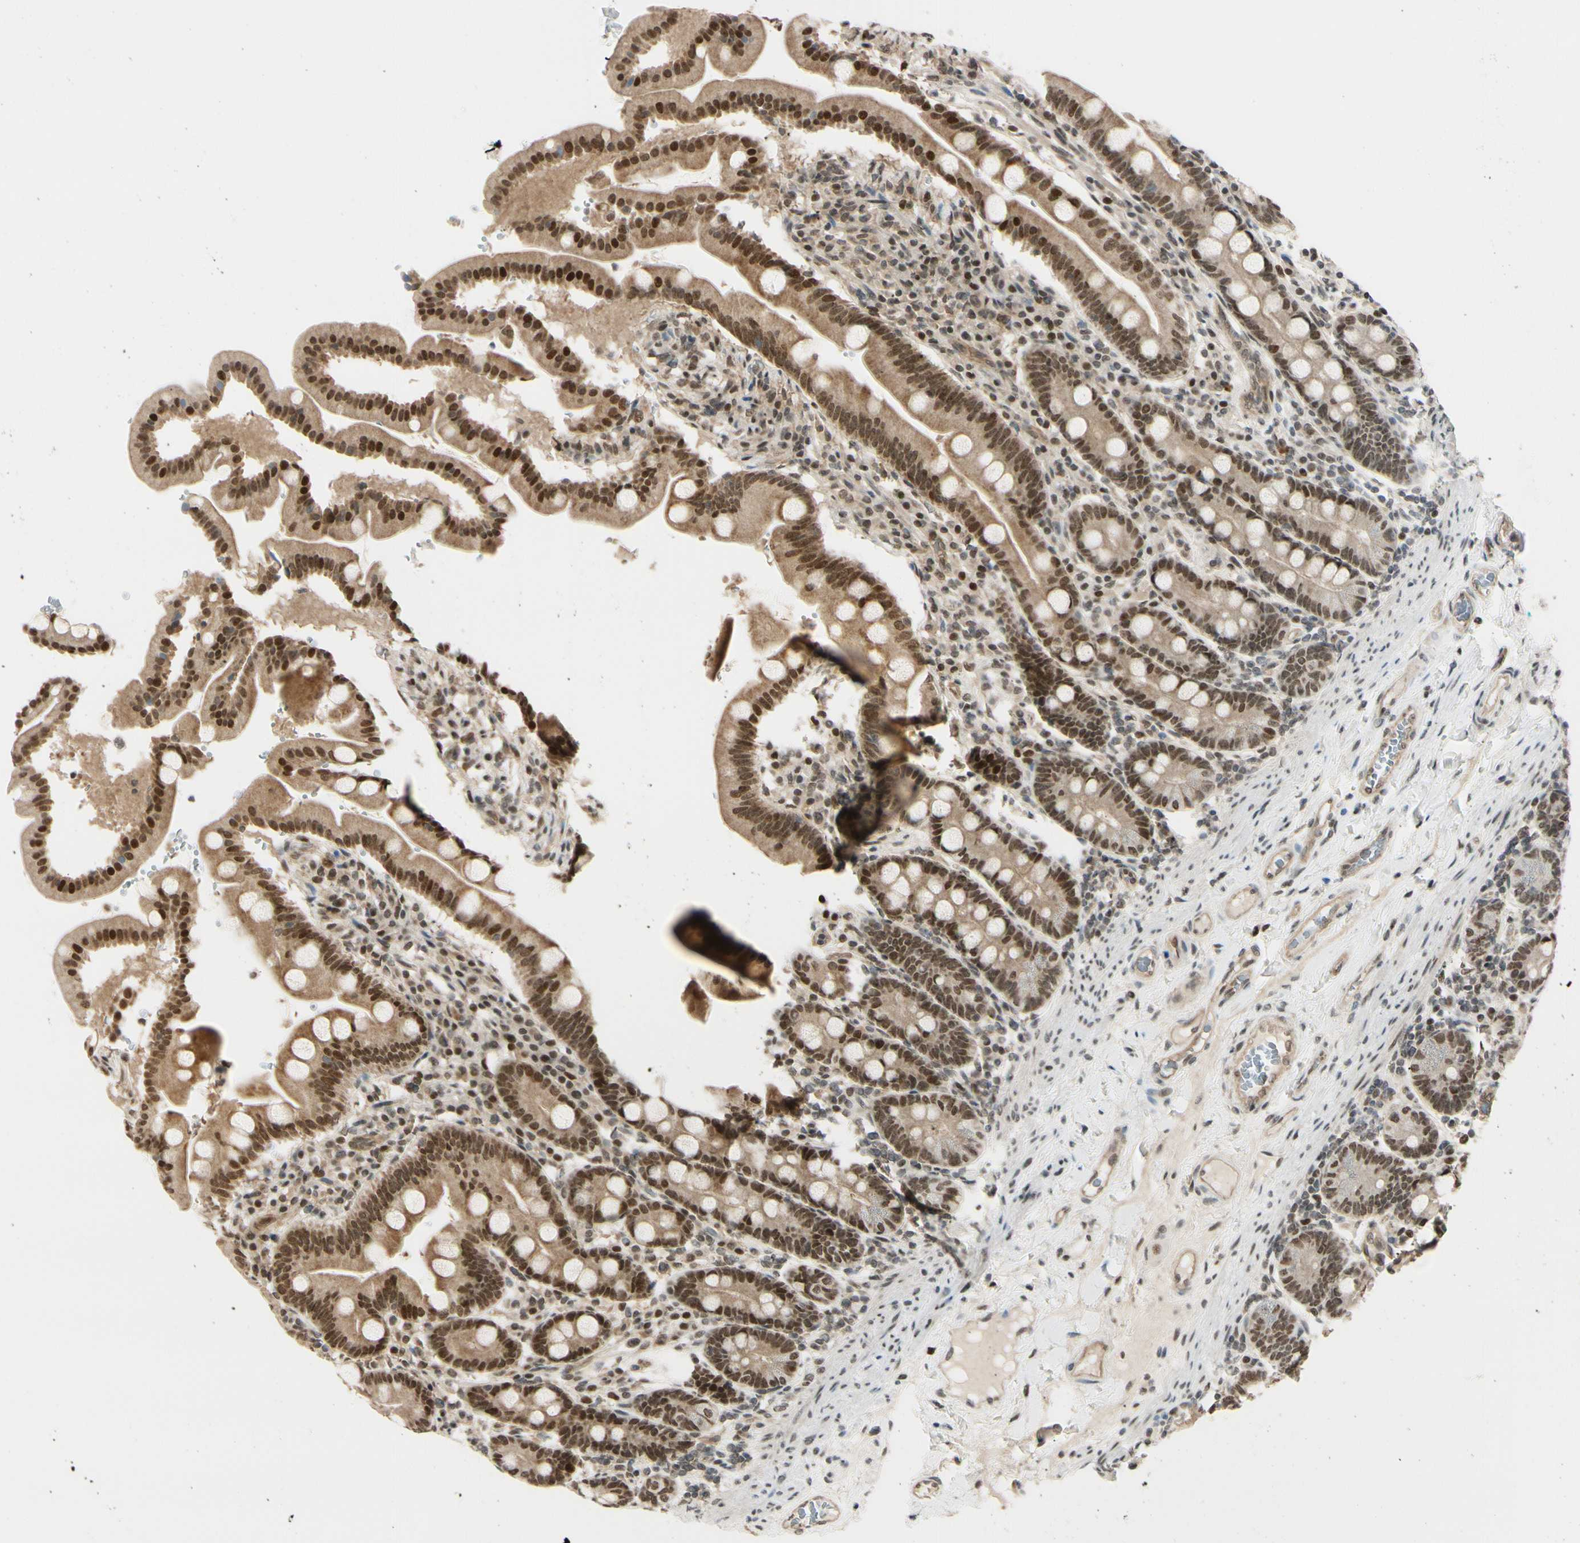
{"staining": {"intensity": "moderate", "quantity": ">75%", "location": "cytoplasmic/membranous,nuclear"}, "tissue": "duodenum", "cell_type": "Glandular cells", "image_type": "normal", "snomed": [{"axis": "morphology", "description": "Normal tissue, NOS"}, {"axis": "topography", "description": "Duodenum"}], "caption": "The micrograph demonstrates immunohistochemical staining of benign duodenum. There is moderate cytoplasmic/membranous,nuclear positivity is seen in approximately >75% of glandular cells. (IHC, brightfield microscopy, high magnification).", "gene": "SUFU", "patient": {"sex": "male", "age": 50}}